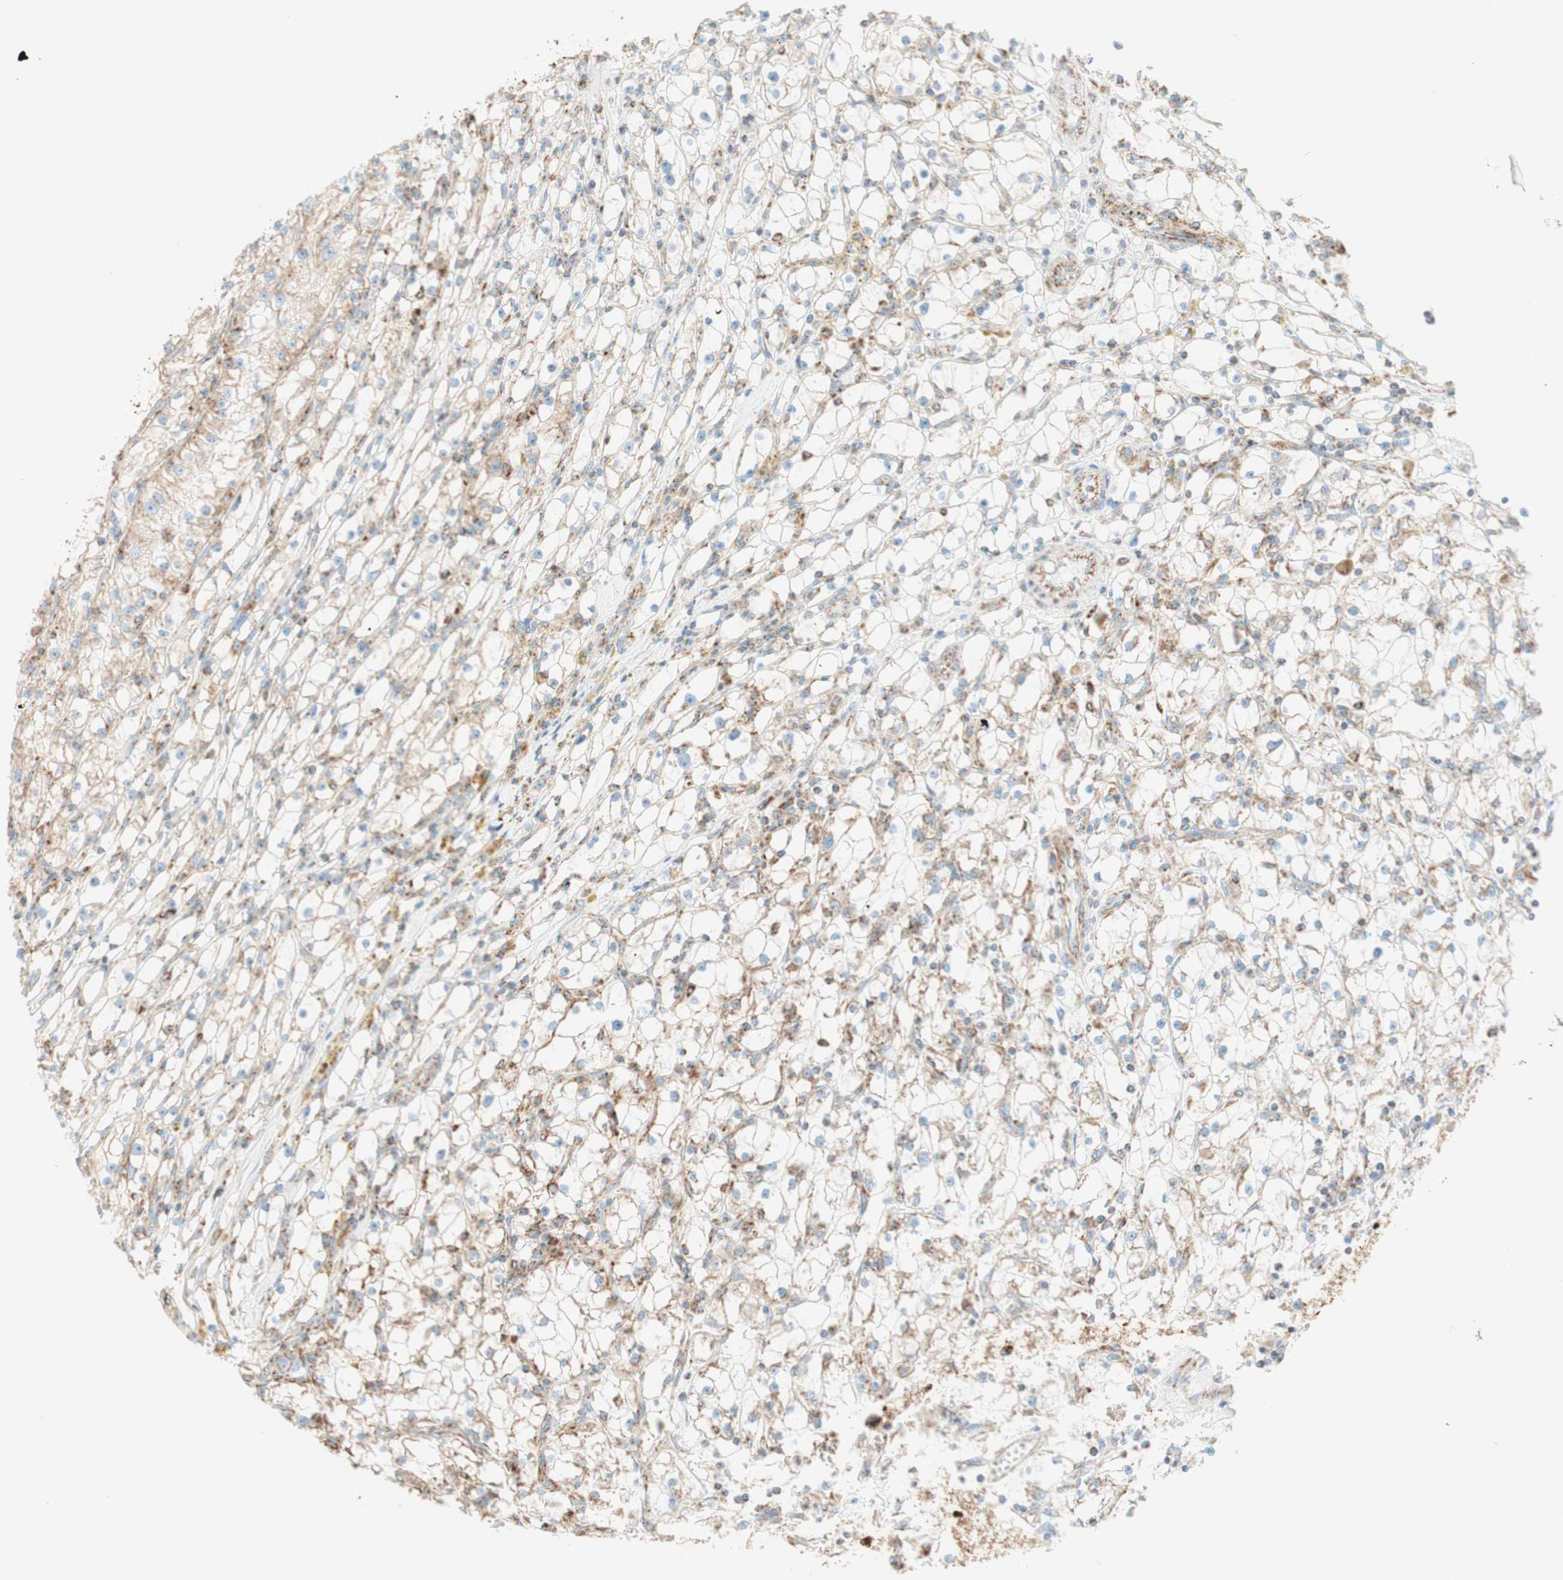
{"staining": {"intensity": "weak", "quantity": "25%-75%", "location": "cytoplasmic/membranous"}, "tissue": "renal cancer", "cell_type": "Tumor cells", "image_type": "cancer", "snomed": [{"axis": "morphology", "description": "Adenocarcinoma, NOS"}, {"axis": "topography", "description": "Kidney"}], "caption": "Immunohistochemical staining of adenocarcinoma (renal) exhibits low levels of weak cytoplasmic/membranous expression in about 25%-75% of tumor cells.", "gene": "TOMM20", "patient": {"sex": "male", "age": 56}}